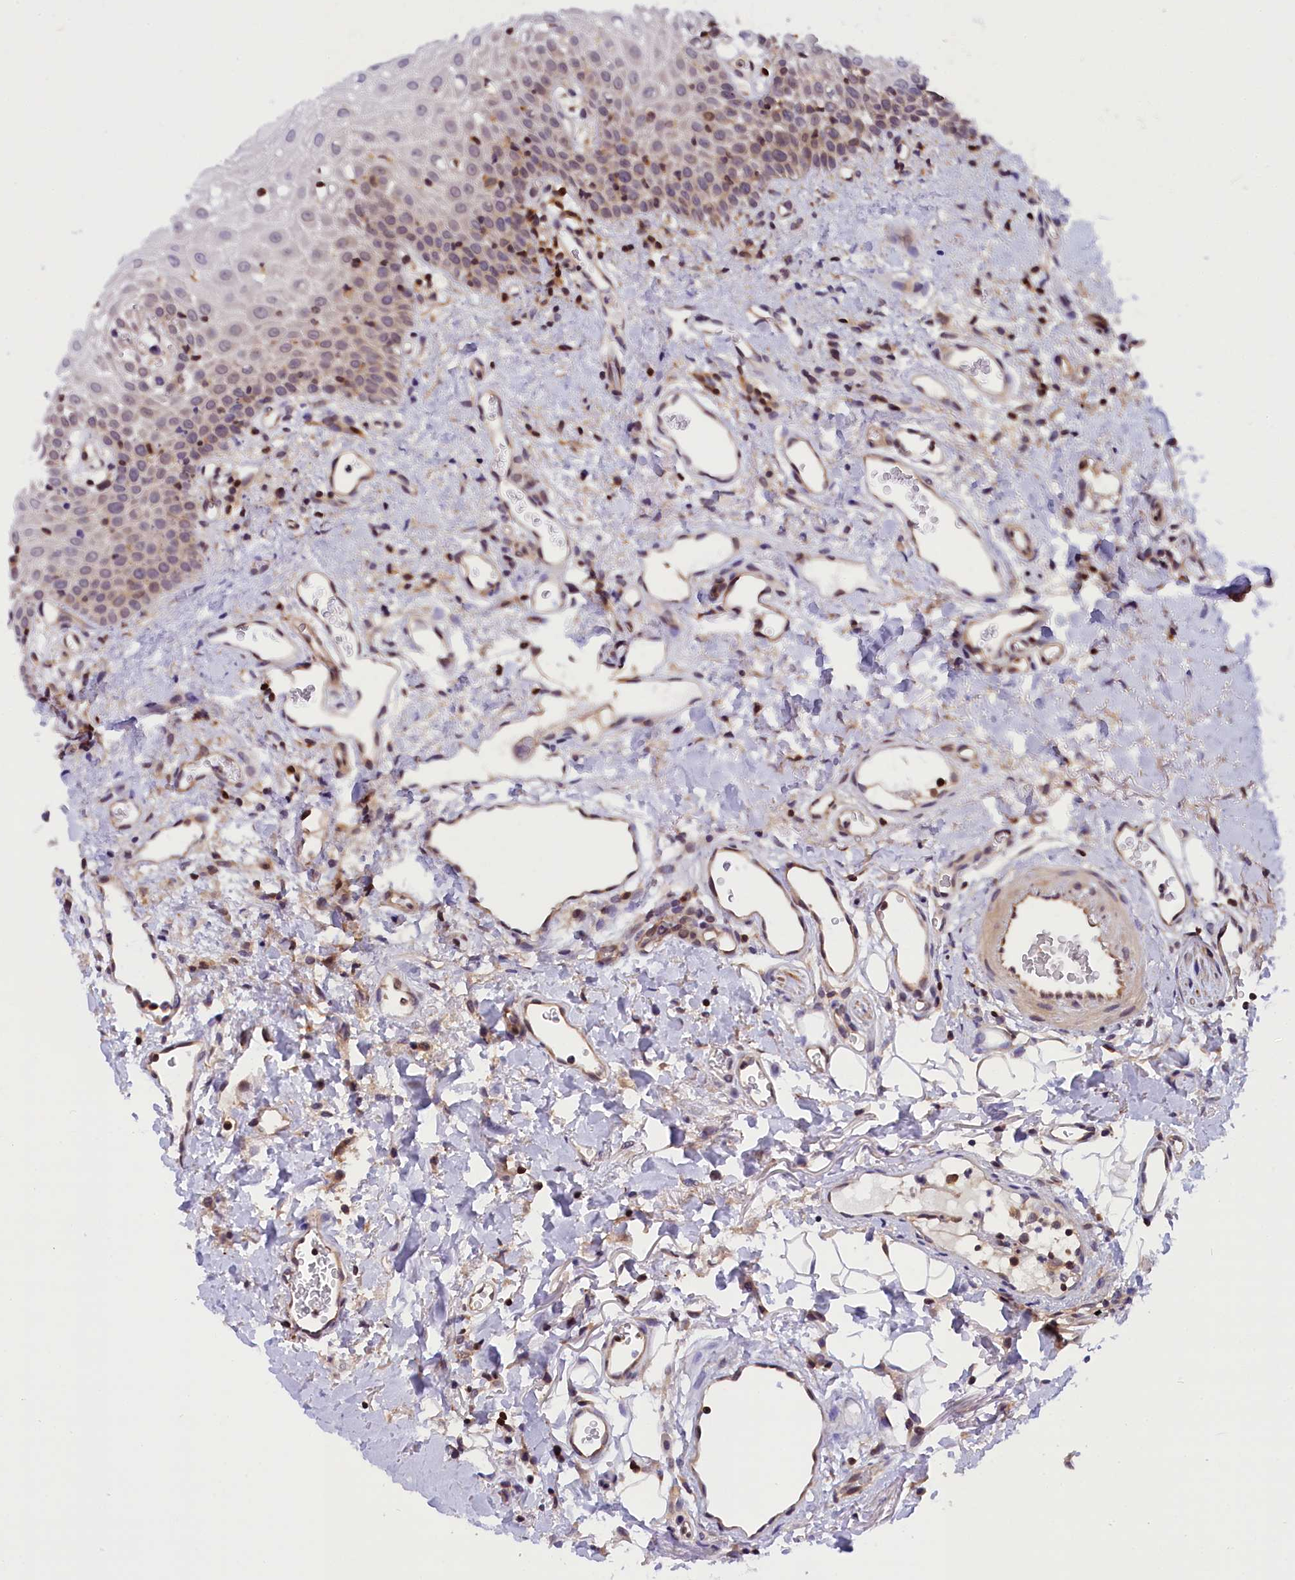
{"staining": {"intensity": "negative", "quantity": "none", "location": "none"}, "tissue": "oral mucosa", "cell_type": "Squamous epithelial cells", "image_type": "normal", "snomed": [{"axis": "morphology", "description": "Normal tissue, NOS"}, {"axis": "topography", "description": "Oral tissue"}], "caption": "Protein analysis of normal oral mucosa shows no significant staining in squamous epithelial cells.", "gene": "TBCB", "patient": {"sex": "female", "age": 70}}